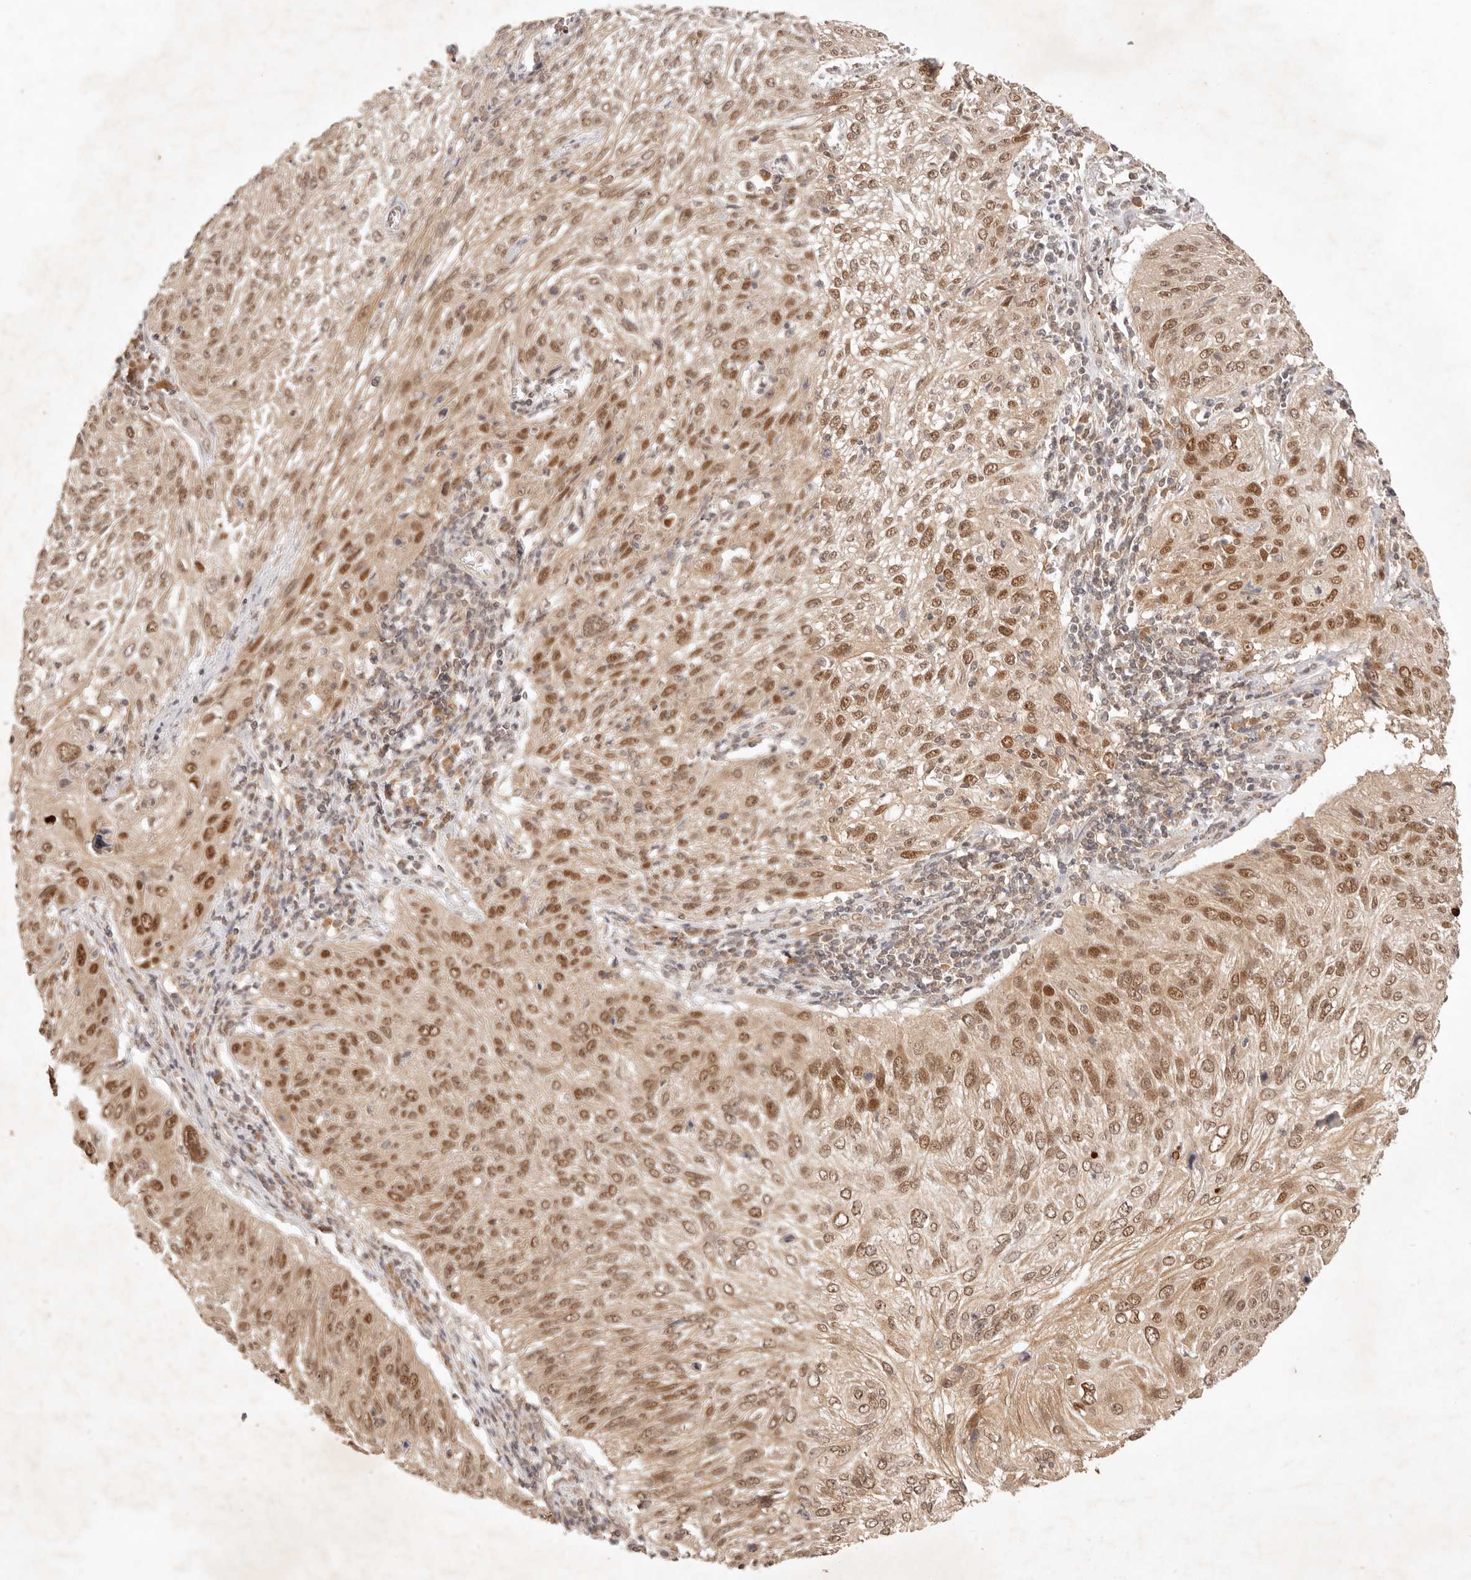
{"staining": {"intensity": "moderate", "quantity": ">75%", "location": "cytoplasmic/membranous,nuclear"}, "tissue": "cervical cancer", "cell_type": "Tumor cells", "image_type": "cancer", "snomed": [{"axis": "morphology", "description": "Squamous cell carcinoma, NOS"}, {"axis": "topography", "description": "Cervix"}], "caption": "Immunohistochemistry micrograph of human cervical cancer (squamous cell carcinoma) stained for a protein (brown), which reveals medium levels of moderate cytoplasmic/membranous and nuclear expression in about >75% of tumor cells.", "gene": "TRIM11", "patient": {"sex": "female", "age": 51}}